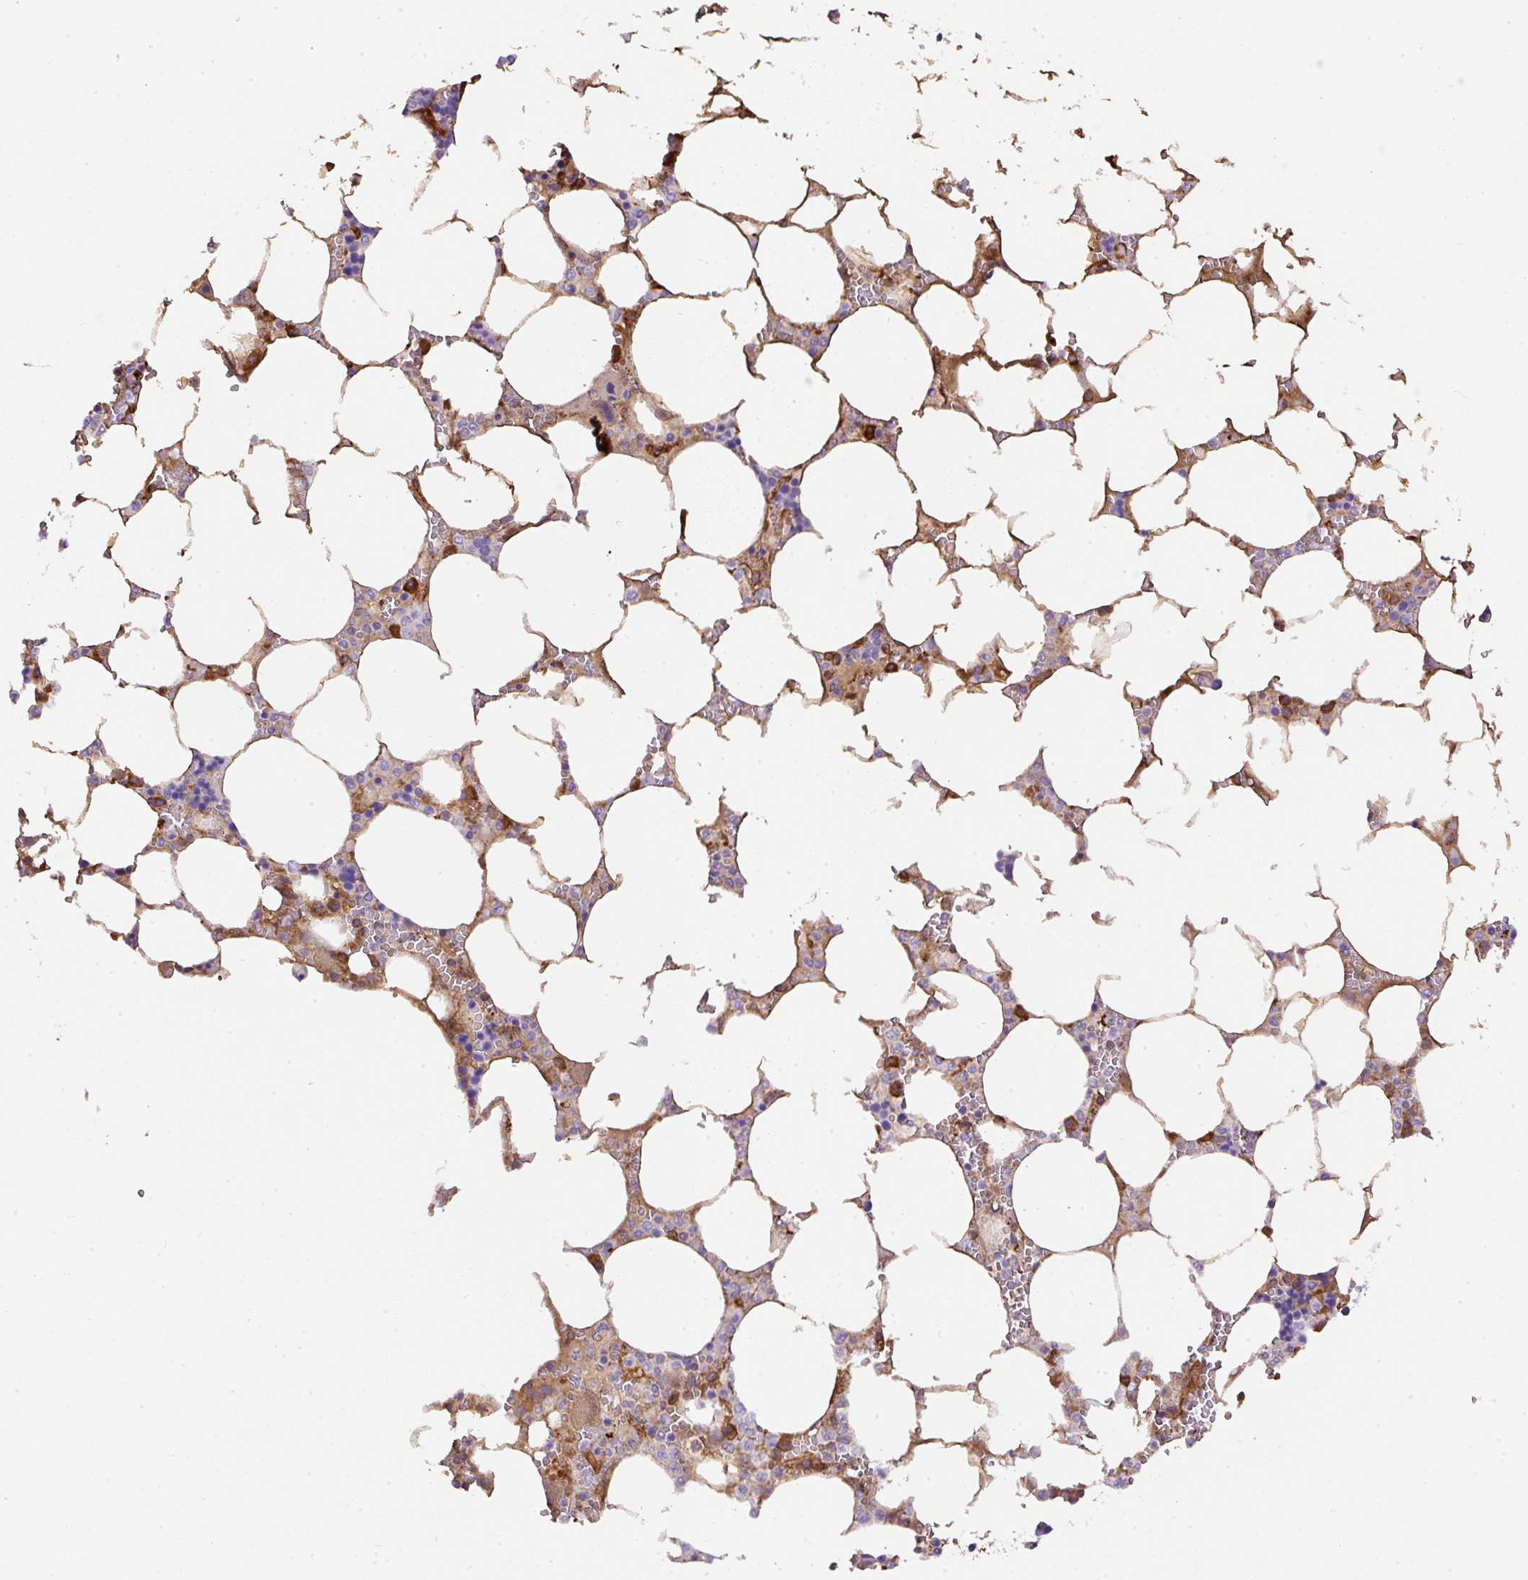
{"staining": {"intensity": "strong", "quantity": "<25%", "location": "cytoplasmic/membranous"}, "tissue": "bone marrow", "cell_type": "Hematopoietic cells", "image_type": "normal", "snomed": [{"axis": "morphology", "description": "Normal tissue, NOS"}, {"axis": "topography", "description": "Bone marrow"}], "caption": "The histopathology image displays staining of normal bone marrow, revealing strong cytoplasmic/membranous protein positivity (brown color) within hematopoietic cells. (IHC, brightfield microscopy, high magnification).", "gene": "APCS", "patient": {"sex": "male", "age": 64}}